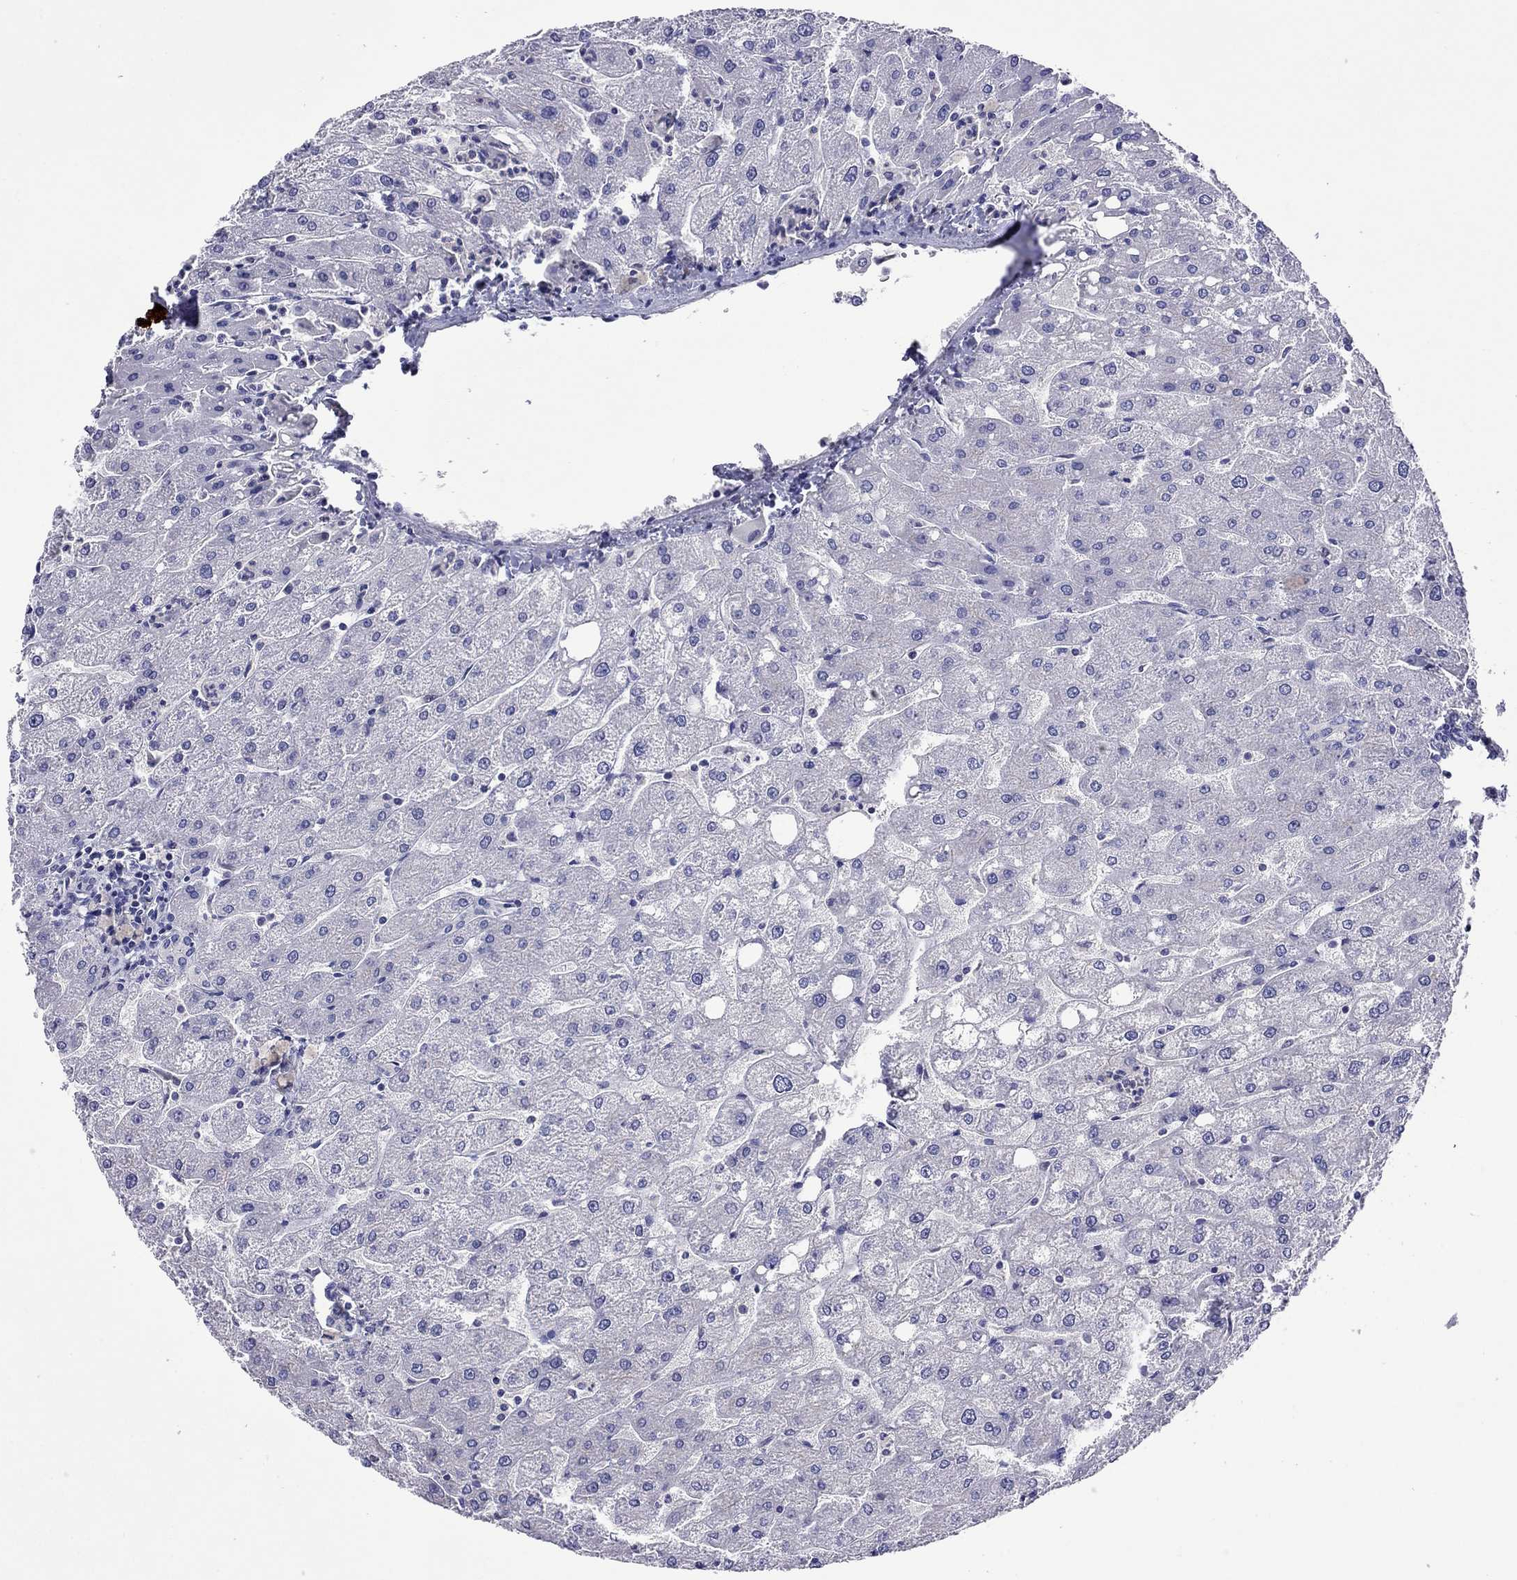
{"staining": {"intensity": "negative", "quantity": "none", "location": "none"}, "tissue": "liver", "cell_type": "Cholangiocytes", "image_type": "normal", "snomed": [{"axis": "morphology", "description": "Normal tissue, NOS"}, {"axis": "topography", "description": "Liver"}], "caption": "Human liver stained for a protein using immunohistochemistry reveals no expression in cholangiocytes.", "gene": "MPZ", "patient": {"sex": "male", "age": 67}}